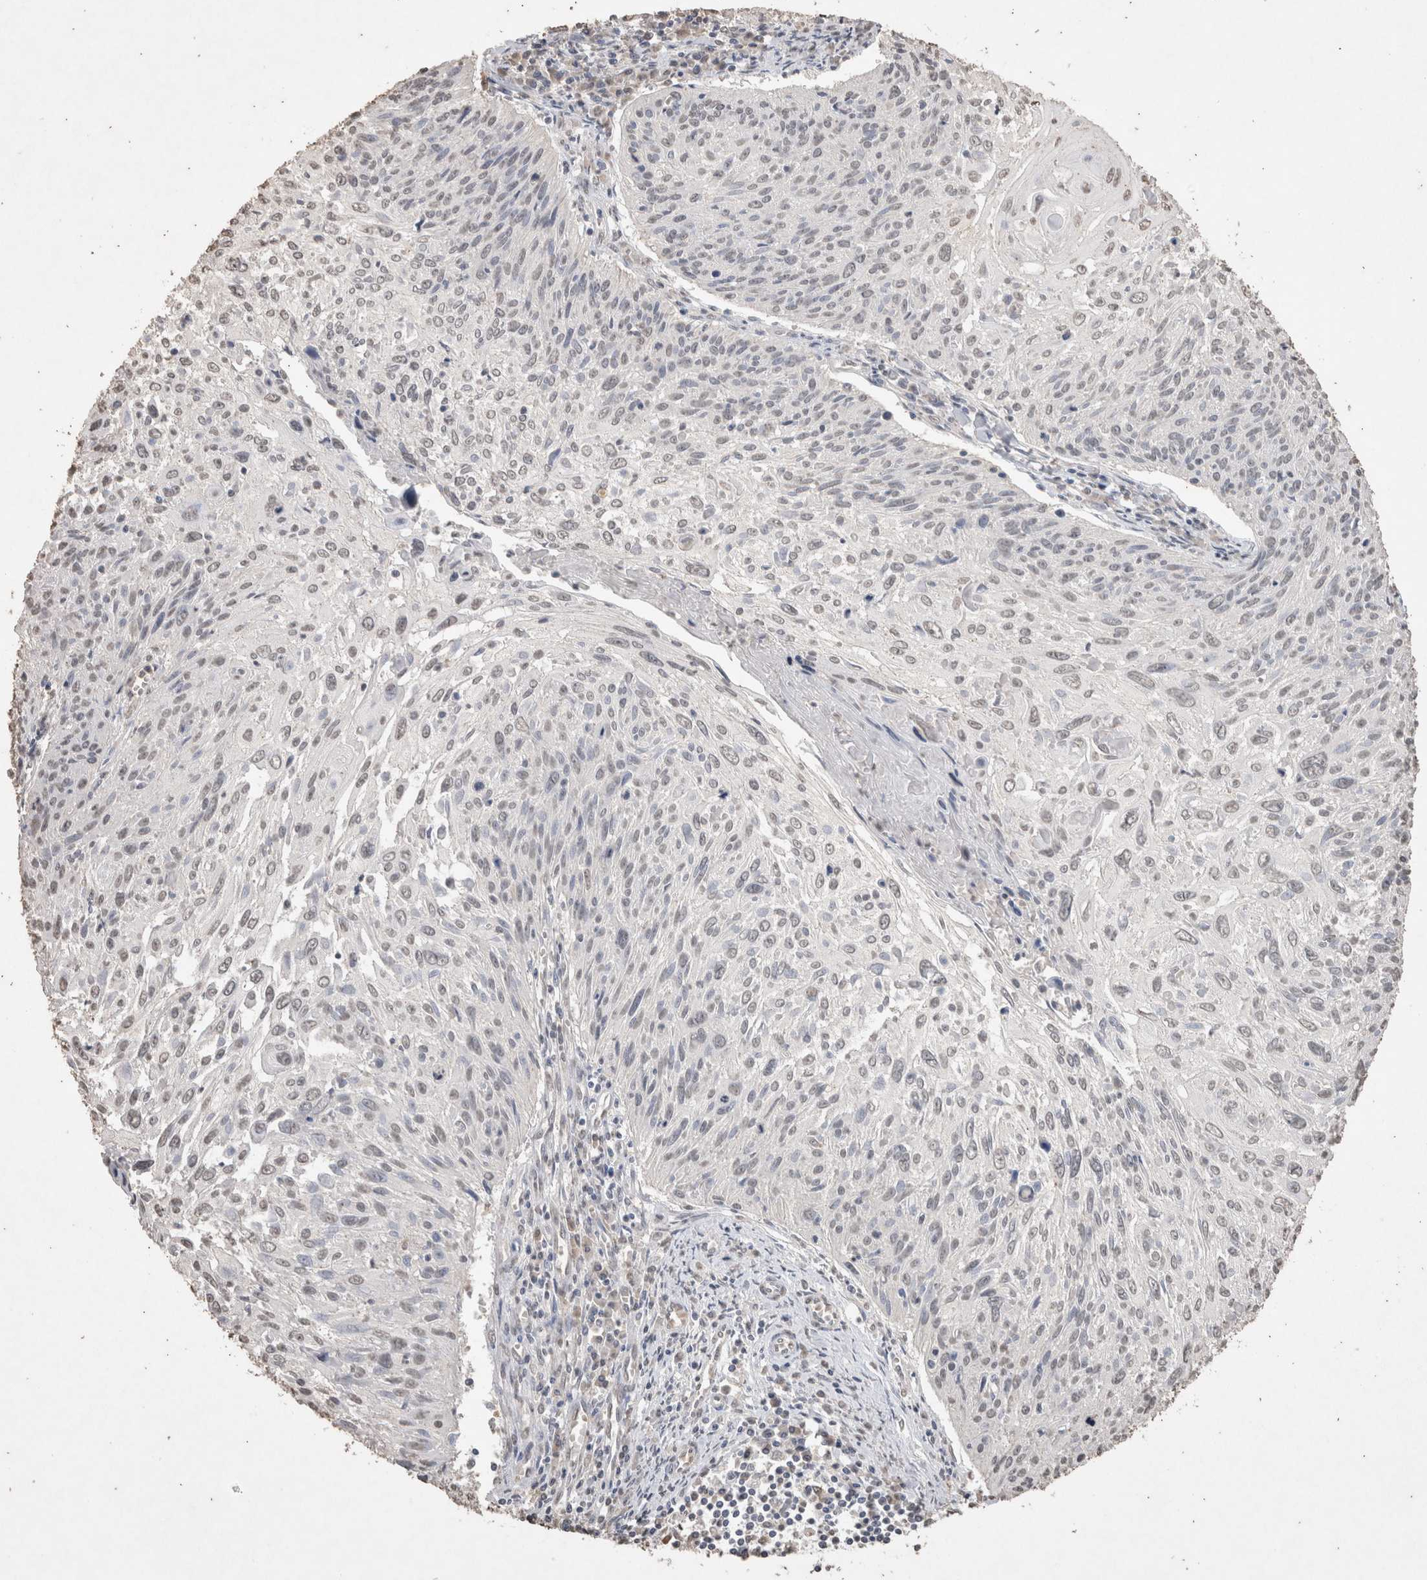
{"staining": {"intensity": "weak", "quantity": "<25%", "location": "nuclear"}, "tissue": "cervical cancer", "cell_type": "Tumor cells", "image_type": "cancer", "snomed": [{"axis": "morphology", "description": "Squamous cell carcinoma, NOS"}, {"axis": "topography", "description": "Cervix"}], "caption": "Cervical cancer (squamous cell carcinoma) was stained to show a protein in brown. There is no significant positivity in tumor cells. Nuclei are stained in blue.", "gene": "LGALS2", "patient": {"sex": "female", "age": 51}}